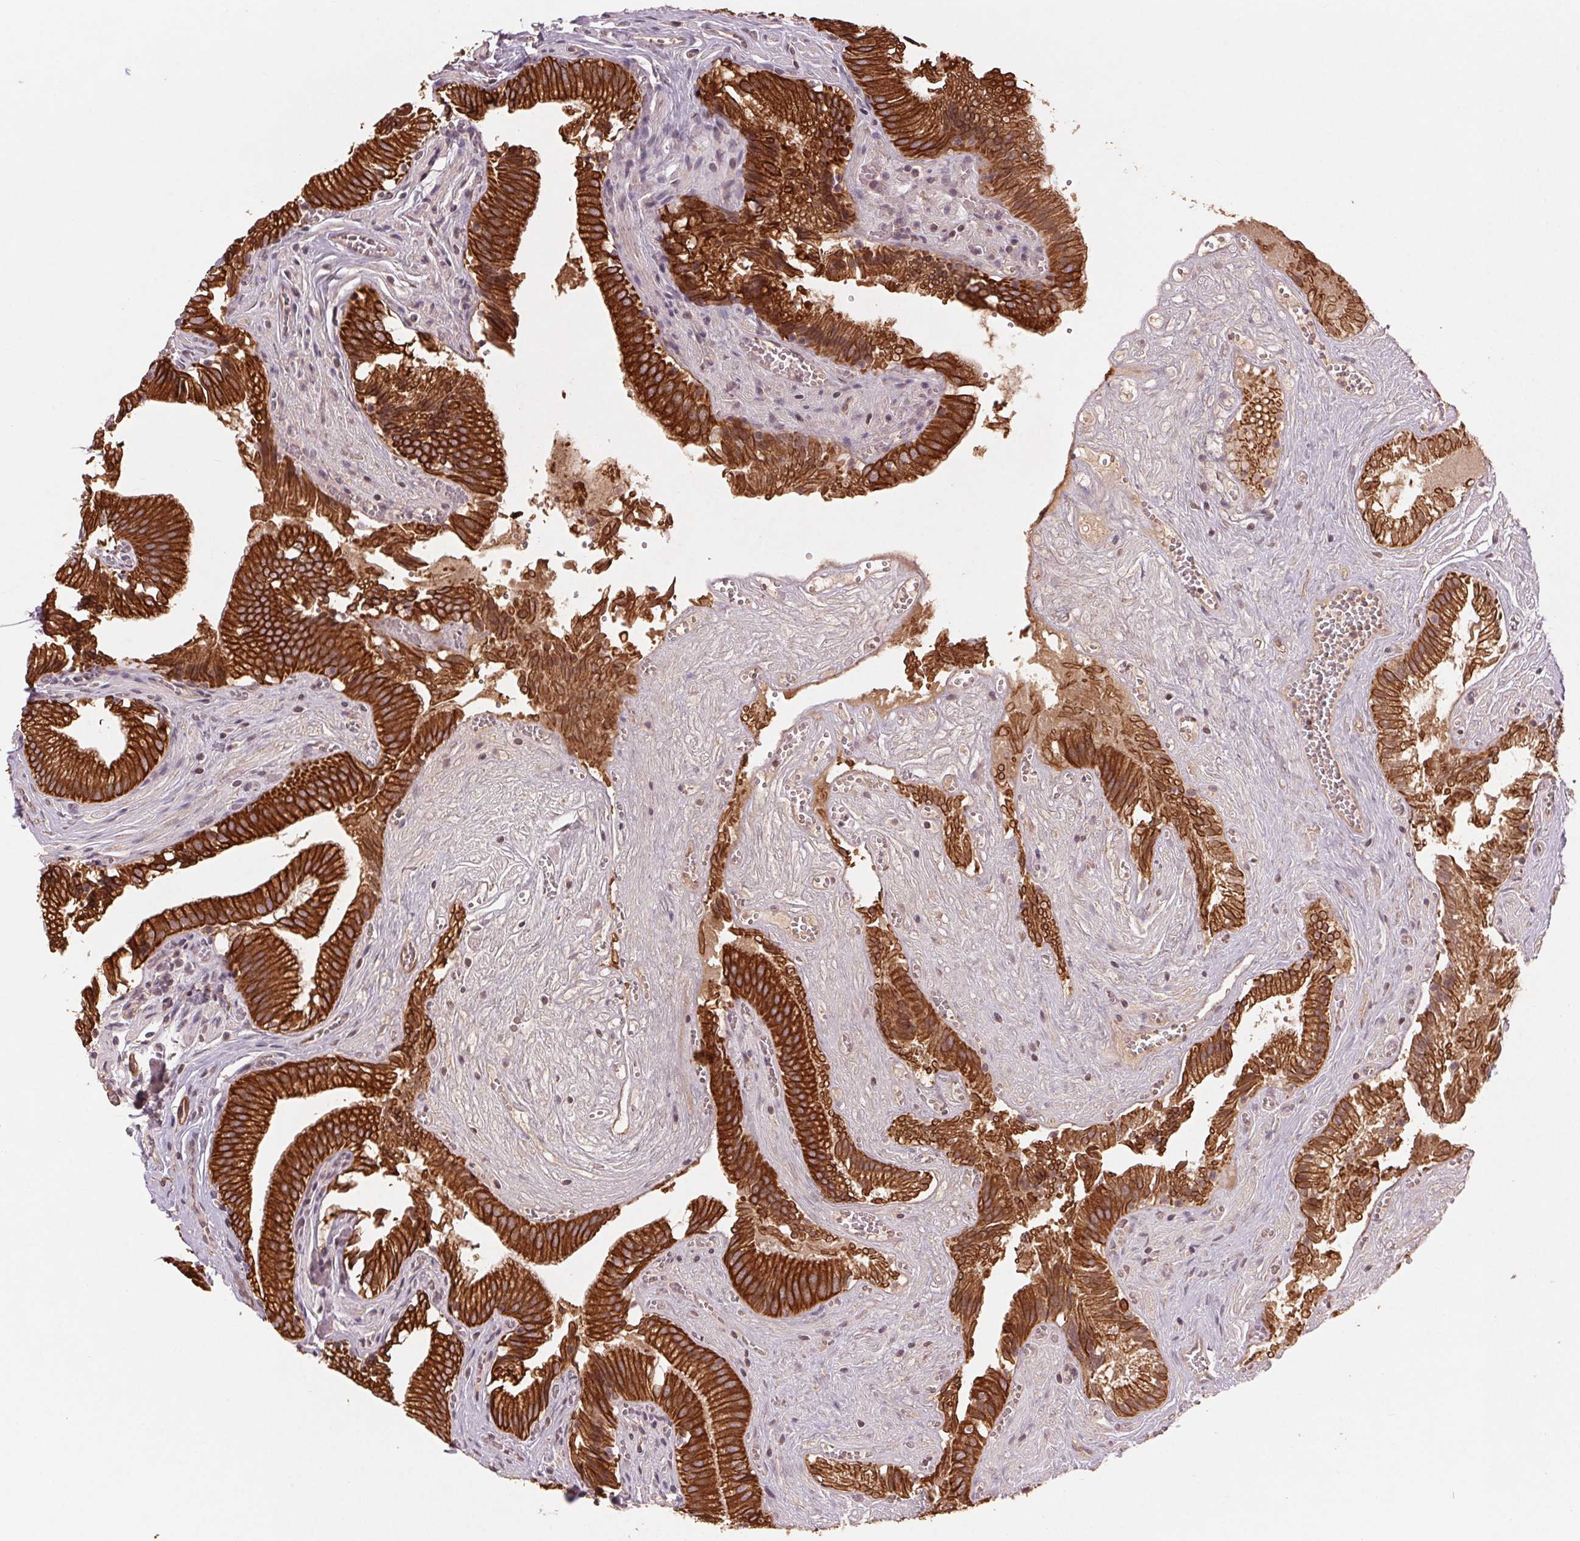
{"staining": {"intensity": "strong", "quantity": ">75%", "location": "cytoplasmic/membranous"}, "tissue": "gallbladder", "cell_type": "Glandular cells", "image_type": "normal", "snomed": [{"axis": "morphology", "description": "Normal tissue, NOS"}, {"axis": "topography", "description": "Gallbladder"}, {"axis": "topography", "description": "Peripheral nerve tissue"}], "caption": "A high-resolution histopathology image shows immunohistochemistry staining of benign gallbladder, which exhibits strong cytoplasmic/membranous positivity in about >75% of glandular cells.", "gene": "SMLR1", "patient": {"sex": "male", "age": 17}}